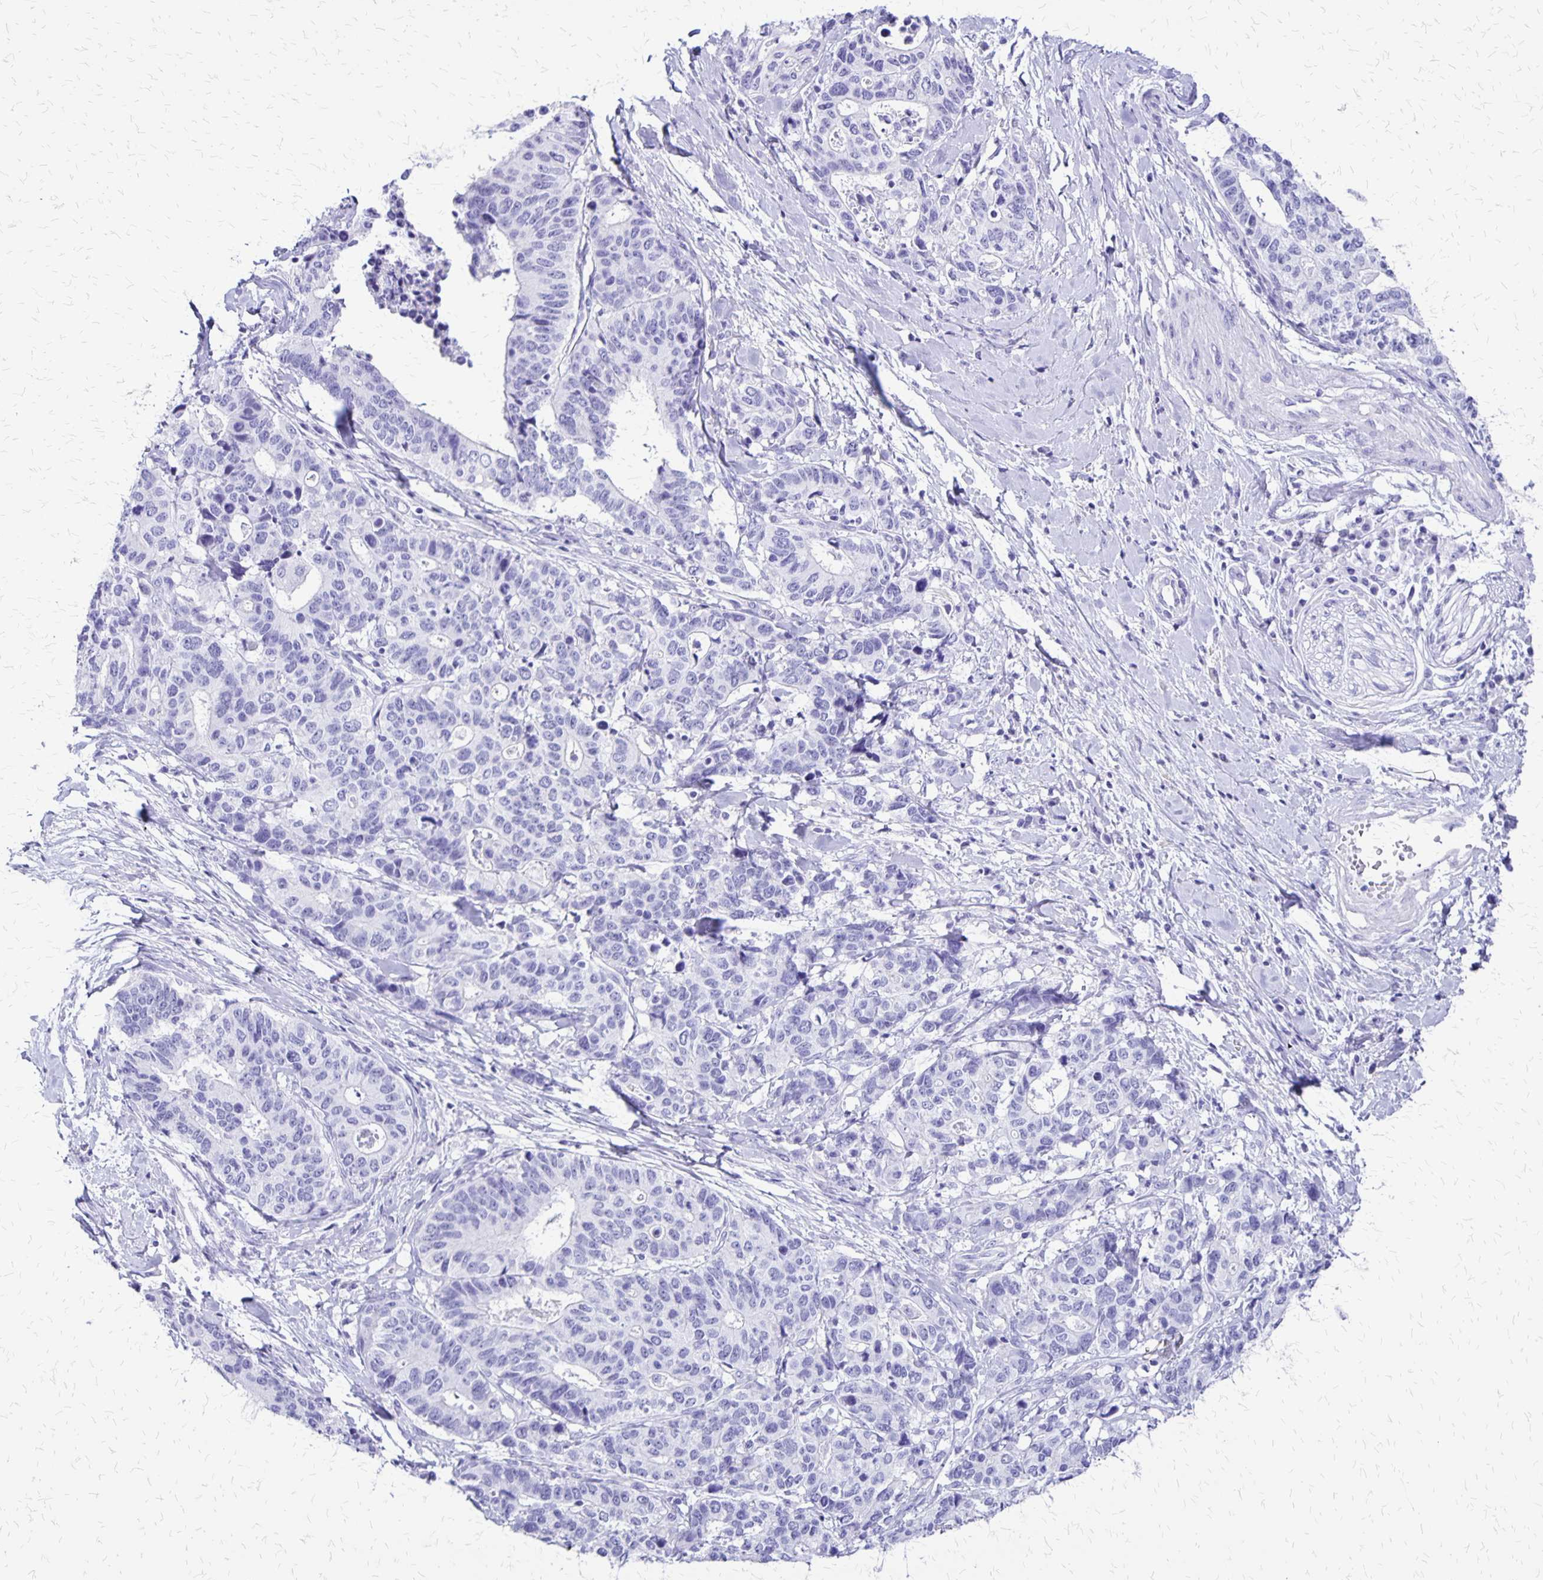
{"staining": {"intensity": "negative", "quantity": "none", "location": "none"}, "tissue": "stomach cancer", "cell_type": "Tumor cells", "image_type": "cancer", "snomed": [{"axis": "morphology", "description": "Adenocarcinoma, NOS"}, {"axis": "topography", "description": "Stomach, upper"}], "caption": "Immunohistochemistry of human stomach cancer demonstrates no staining in tumor cells.", "gene": "SLC13A2", "patient": {"sex": "female", "age": 67}}